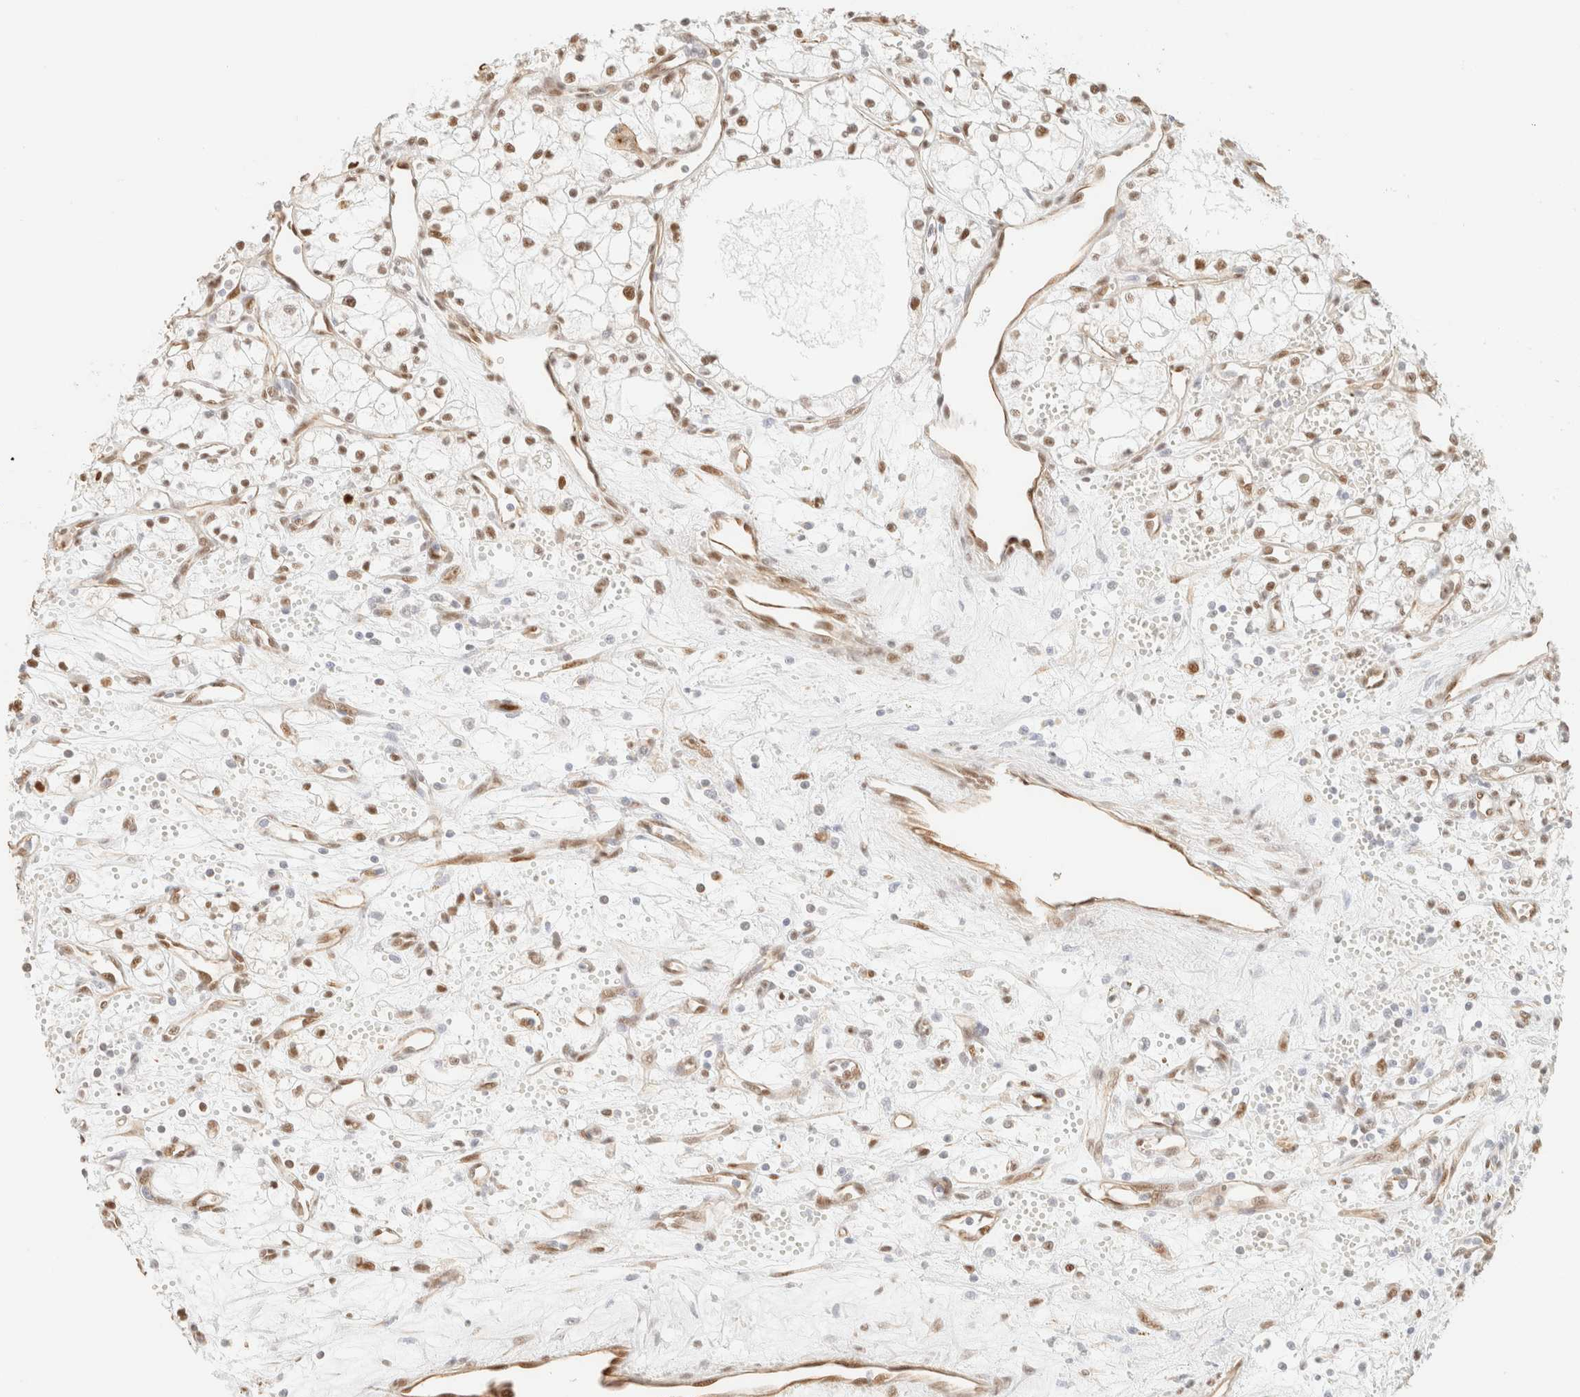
{"staining": {"intensity": "weak", "quantity": "25%-75%", "location": "nuclear"}, "tissue": "renal cancer", "cell_type": "Tumor cells", "image_type": "cancer", "snomed": [{"axis": "morphology", "description": "Adenocarcinoma, NOS"}, {"axis": "topography", "description": "Kidney"}], "caption": "IHC staining of renal cancer, which demonstrates low levels of weak nuclear positivity in about 25%-75% of tumor cells indicating weak nuclear protein positivity. The staining was performed using DAB (brown) for protein detection and nuclei were counterstained in hematoxylin (blue).", "gene": "ZSCAN18", "patient": {"sex": "male", "age": 59}}